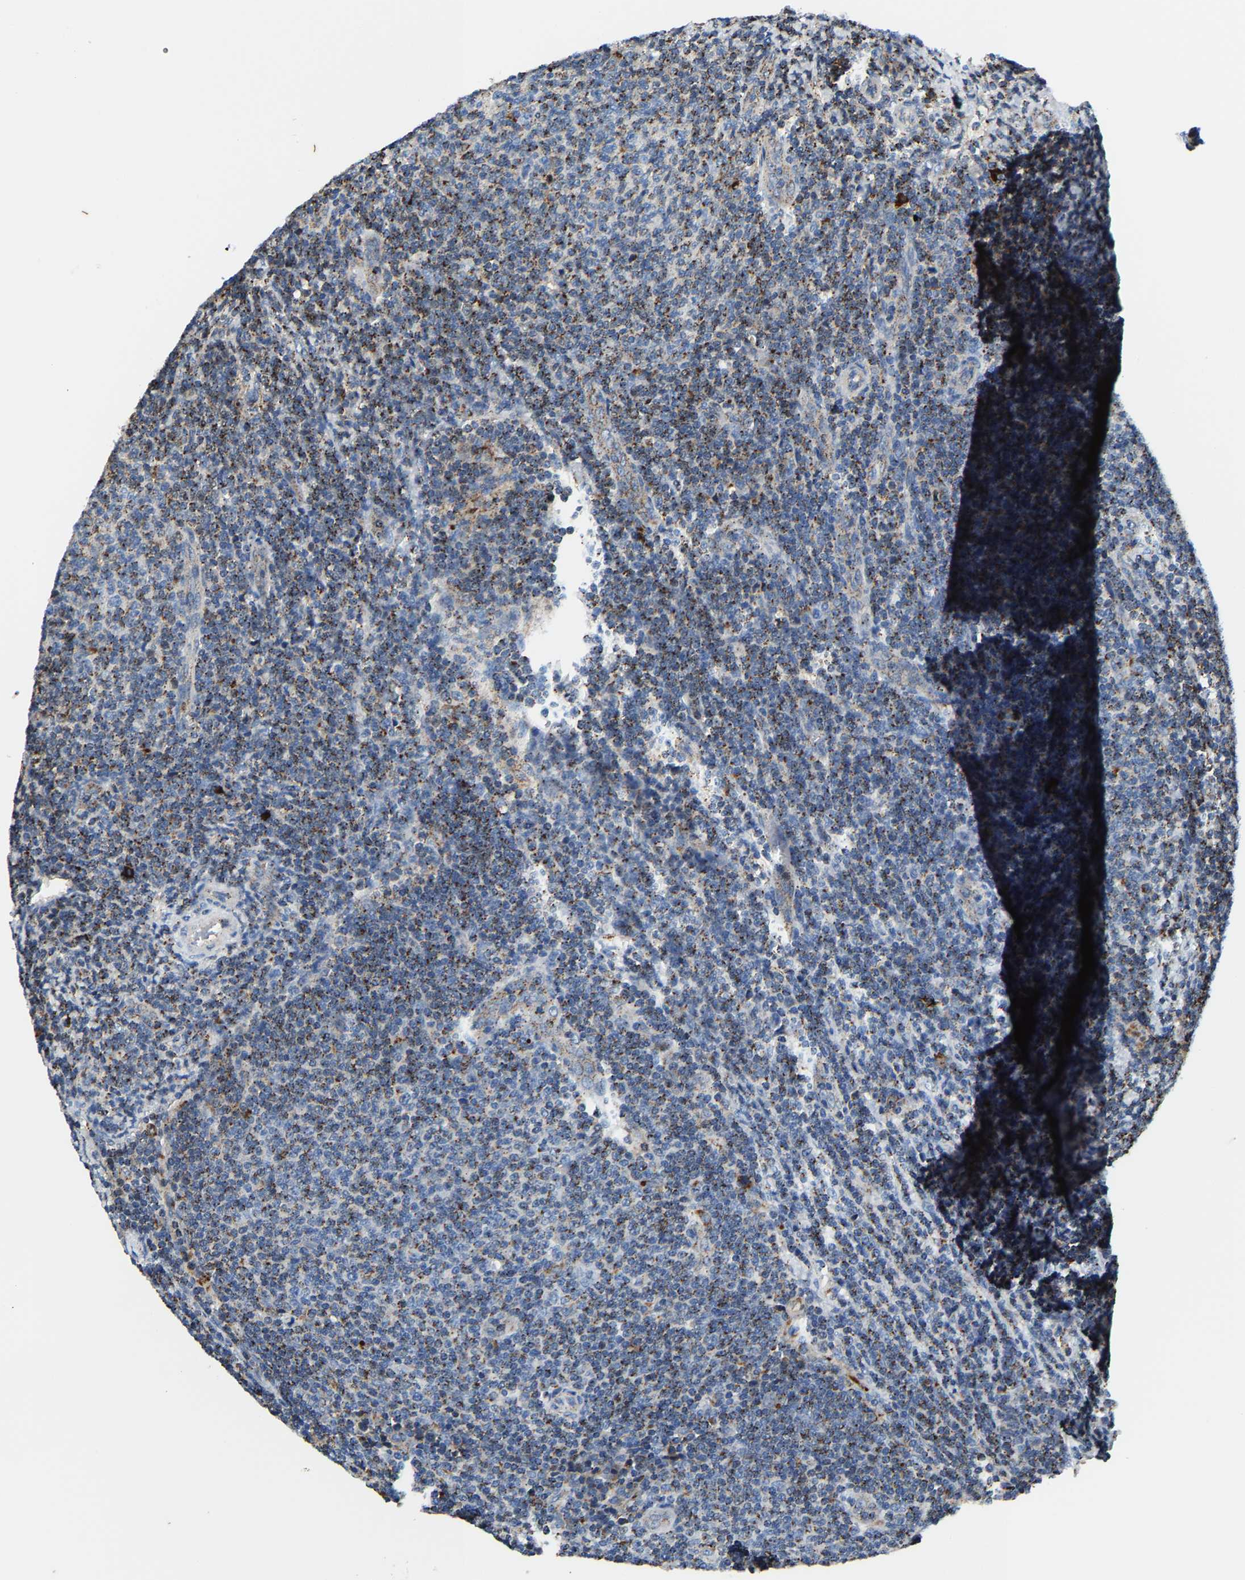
{"staining": {"intensity": "moderate", "quantity": ">75%", "location": "cytoplasmic/membranous"}, "tissue": "lymphoma", "cell_type": "Tumor cells", "image_type": "cancer", "snomed": [{"axis": "morphology", "description": "Malignant lymphoma, non-Hodgkin's type, Low grade"}, {"axis": "topography", "description": "Lymph node"}], "caption": "Immunohistochemistry (IHC) (DAB) staining of human lymphoma exhibits moderate cytoplasmic/membranous protein staining in about >75% of tumor cells.", "gene": "DPP7", "patient": {"sex": "male", "age": 66}}